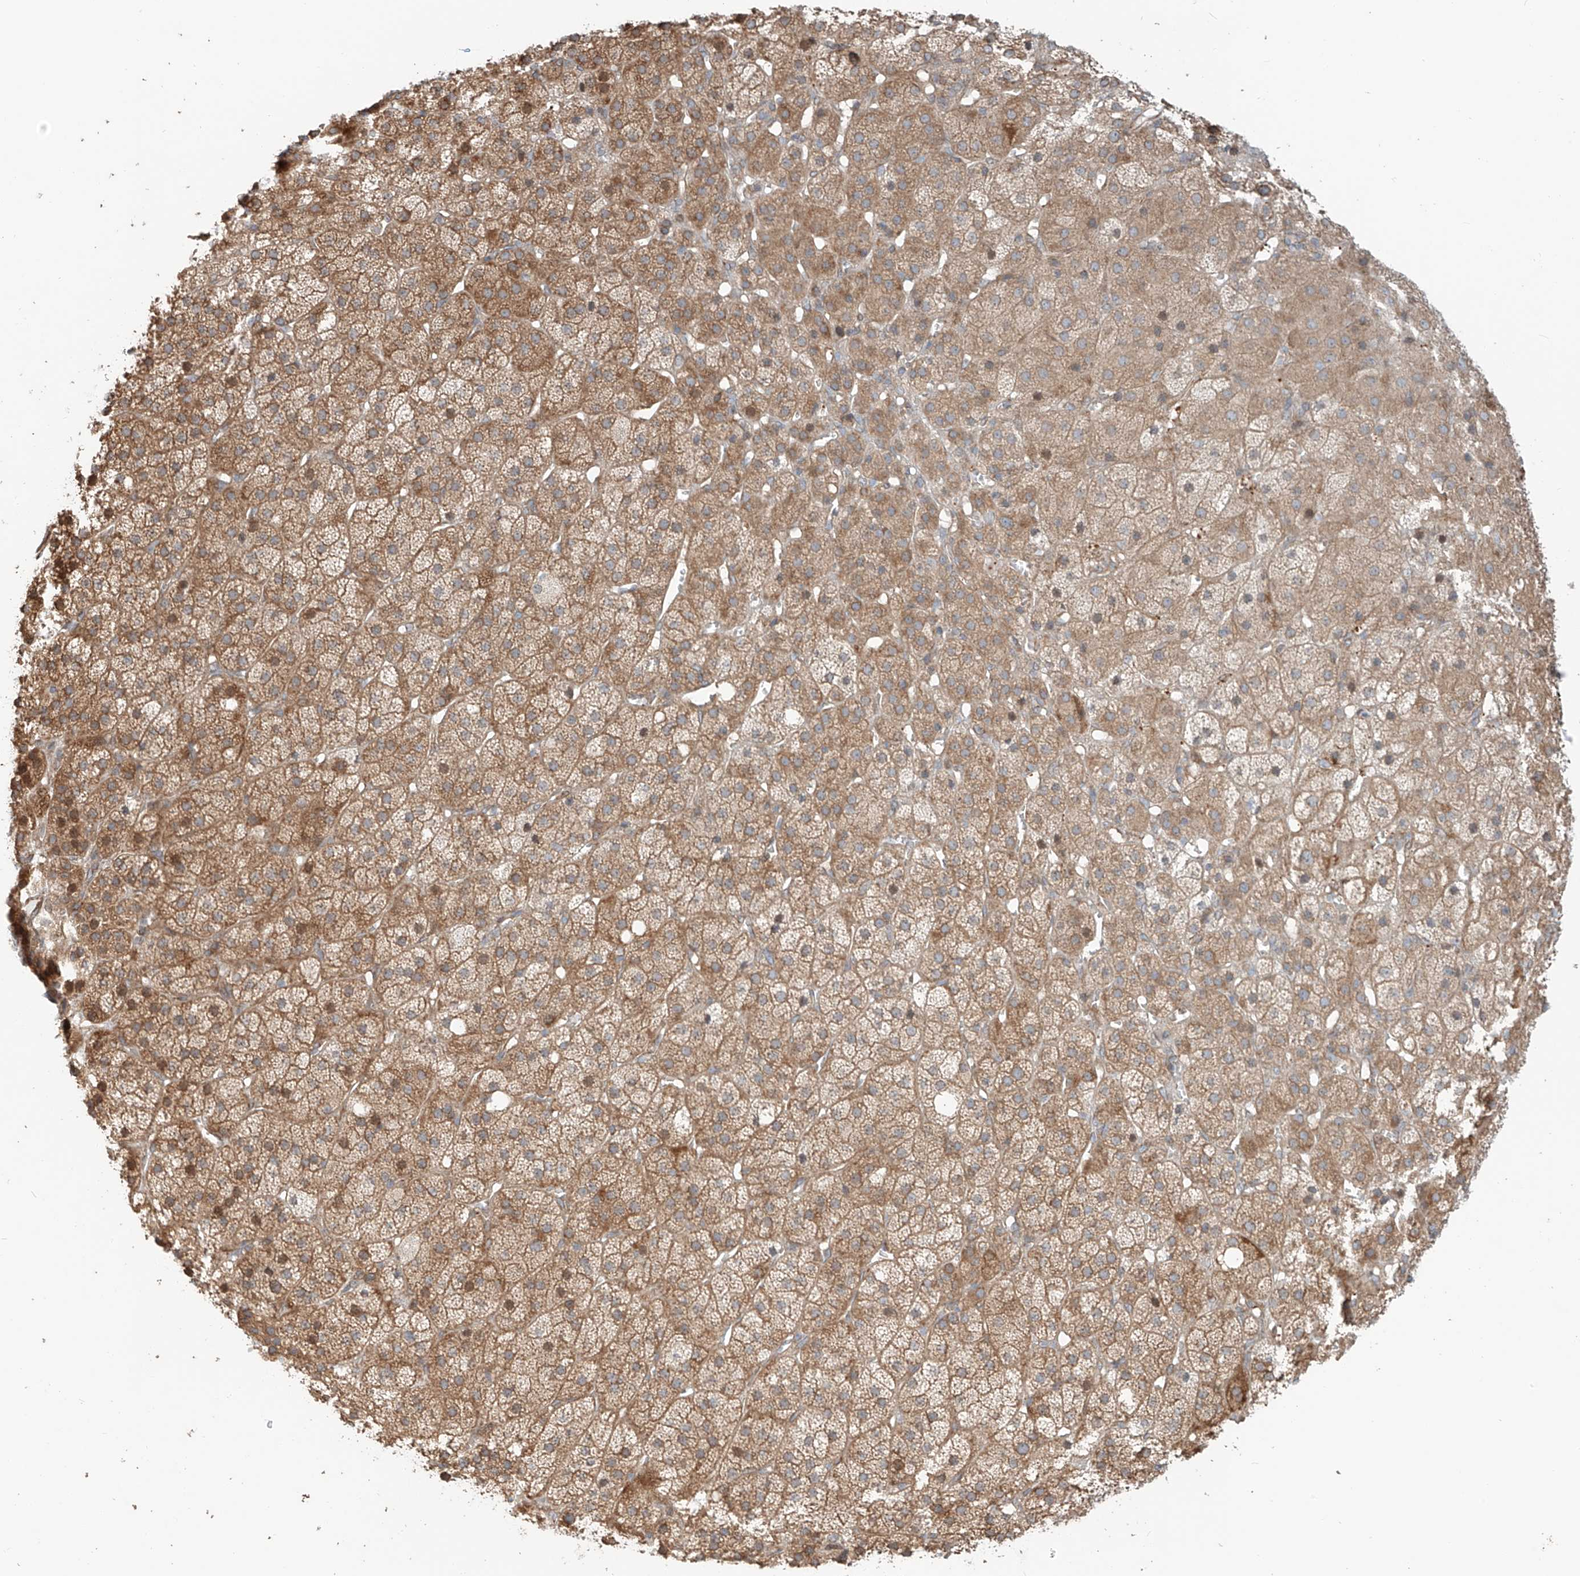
{"staining": {"intensity": "moderate", "quantity": "25%-75%", "location": "cytoplasmic/membranous"}, "tissue": "adrenal gland", "cell_type": "Glandular cells", "image_type": "normal", "snomed": [{"axis": "morphology", "description": "Normal tissue, NOS"}, {"axis": "topography", "description": "Adrenal gland"}], "caption": "Glandular cells display medium levels of moderate cytoplasmic/membranous expression in about 25%-75% of cells in normal adrenal gland. The staining is performed using DAB brown chromogen to label protein expression. The nuclei are counter-stained blue using hematoxylin.", "gene": "CEP162", "patient": {"sex": "female", "age": 57}}